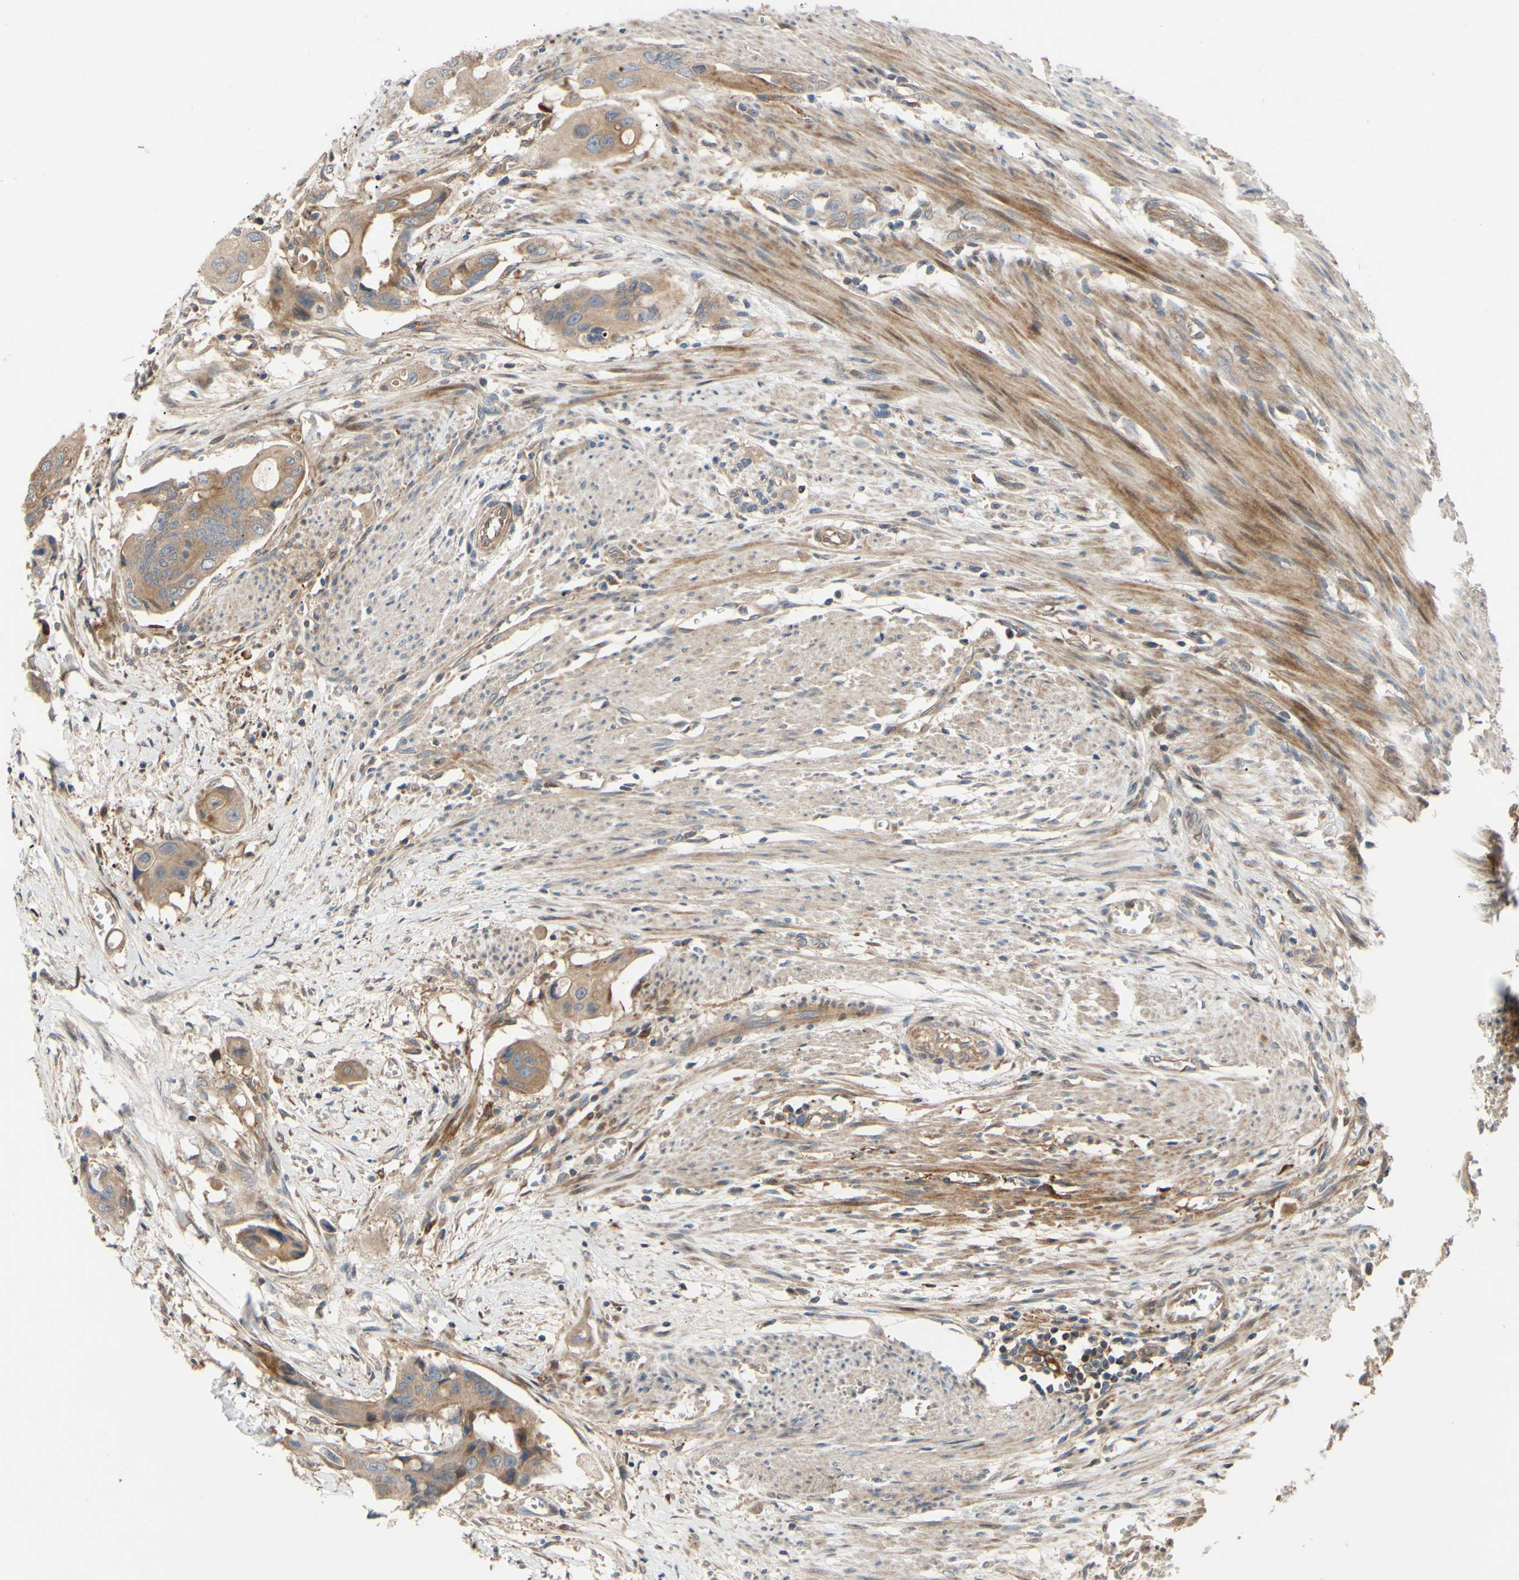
{"staining": {"intensity": "weak", "quantity": ">75%", "location": "cytoplasmic/membranous"}, "tissue": "colorectal cancer", "cell_type": "Tumor cells", "image_type": "cancer", "snomed": [{"axis": "morphology", "description": "Adenocarcinoma, NOS"}, {"axis": "topography", "description": "Colon"}], "caption": "Immunohistochemistry (IHC) (DAB) staining of human colorectal cancer exhibits weak cytoplasmic/membranous protein expression in about >75% of tumor cells.", "gene": "SPTLC1", "patient": {"sex": "female", "age": 57}}